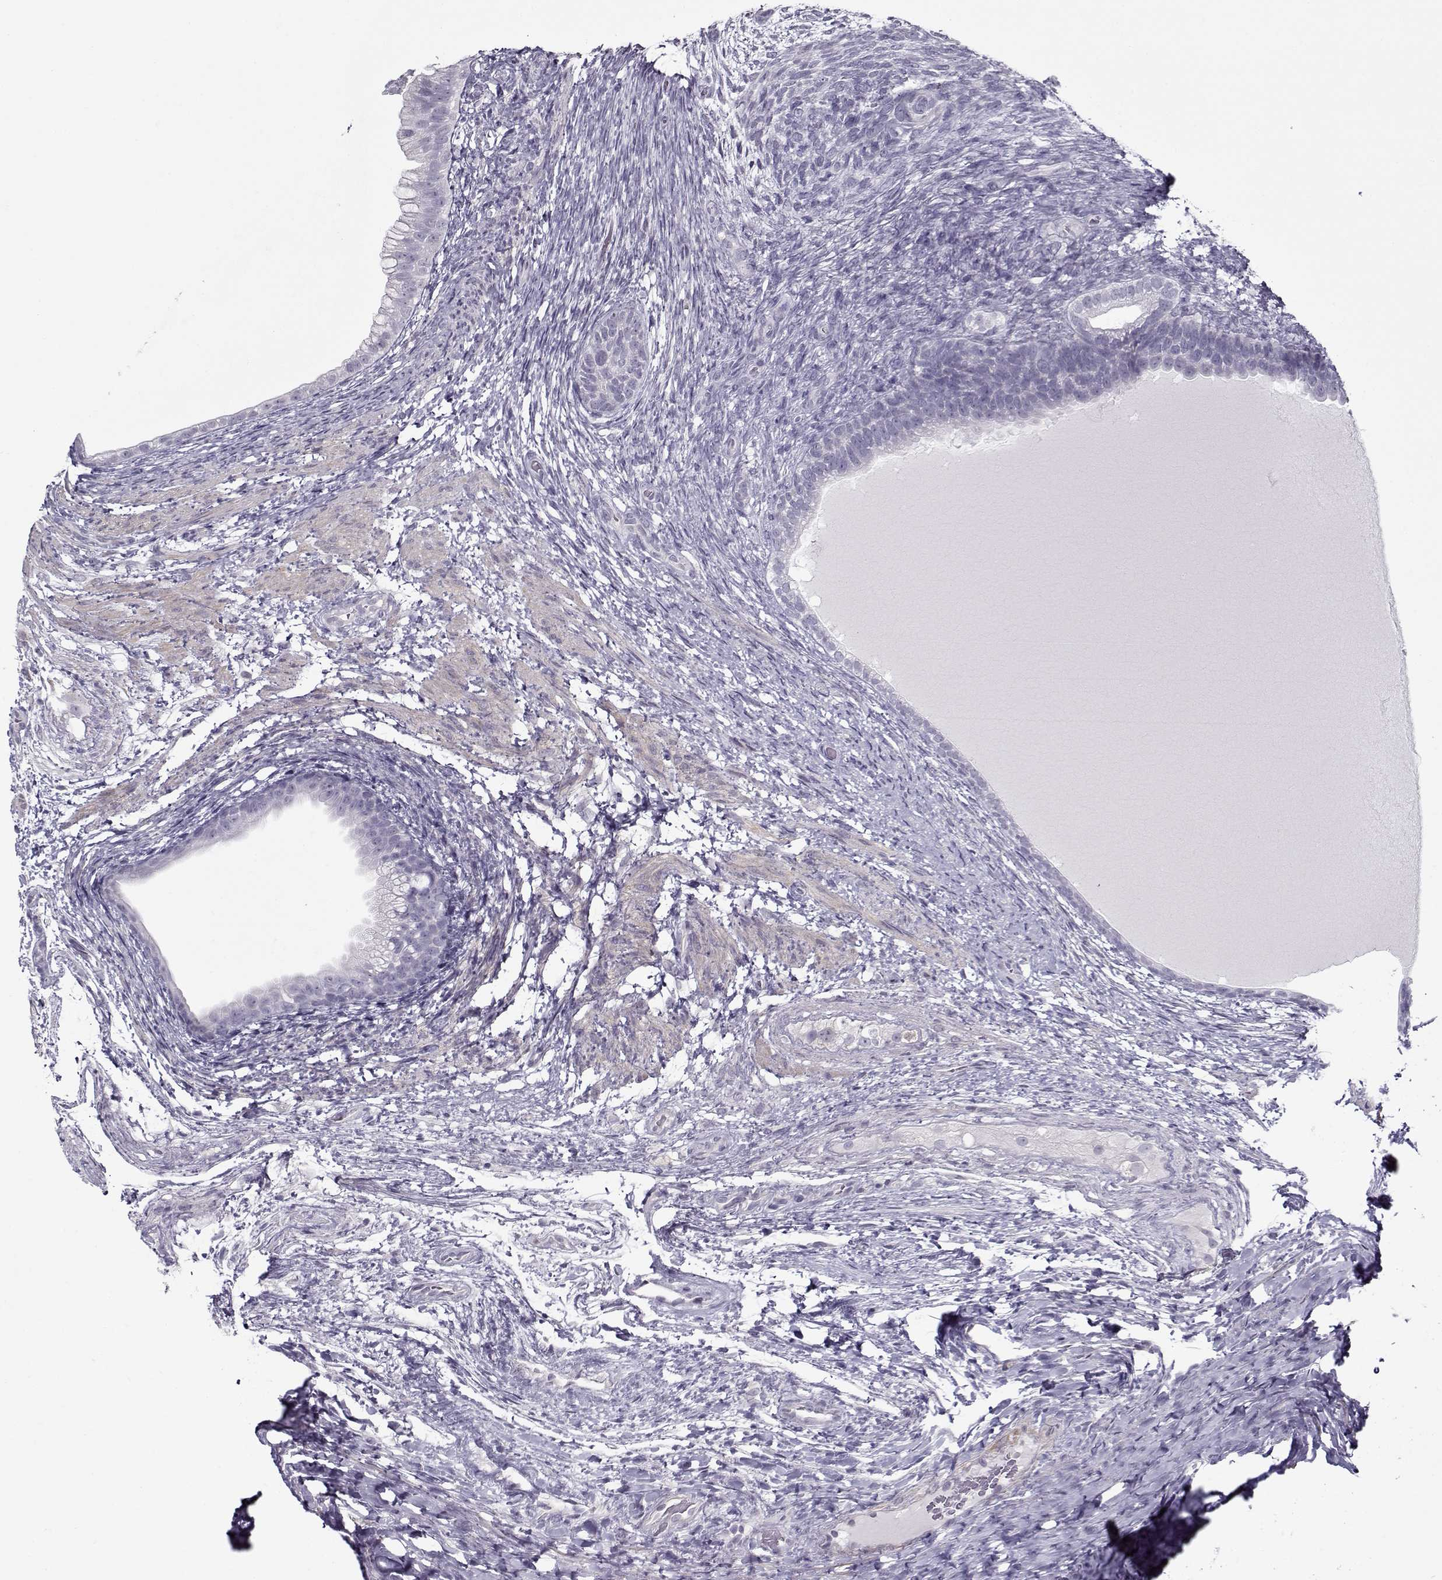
{"staining": {"intensity": "negative", "quantity": "none", "location": "none"}, "tissue": "testis cancer", "cell_type": "Tumor cells", "image_type": "cancer", "snomed": [{"axis": "morphology", "description": "Carcinoma, Embryonal, NOS"}, {"axis": "topography", "description": "Testis"}], "caption": "Tumor cells are negative for protein expression in human testis cancer.", "gene": "CIBAR1", "patient": {"sex": "male", "age": 24}}